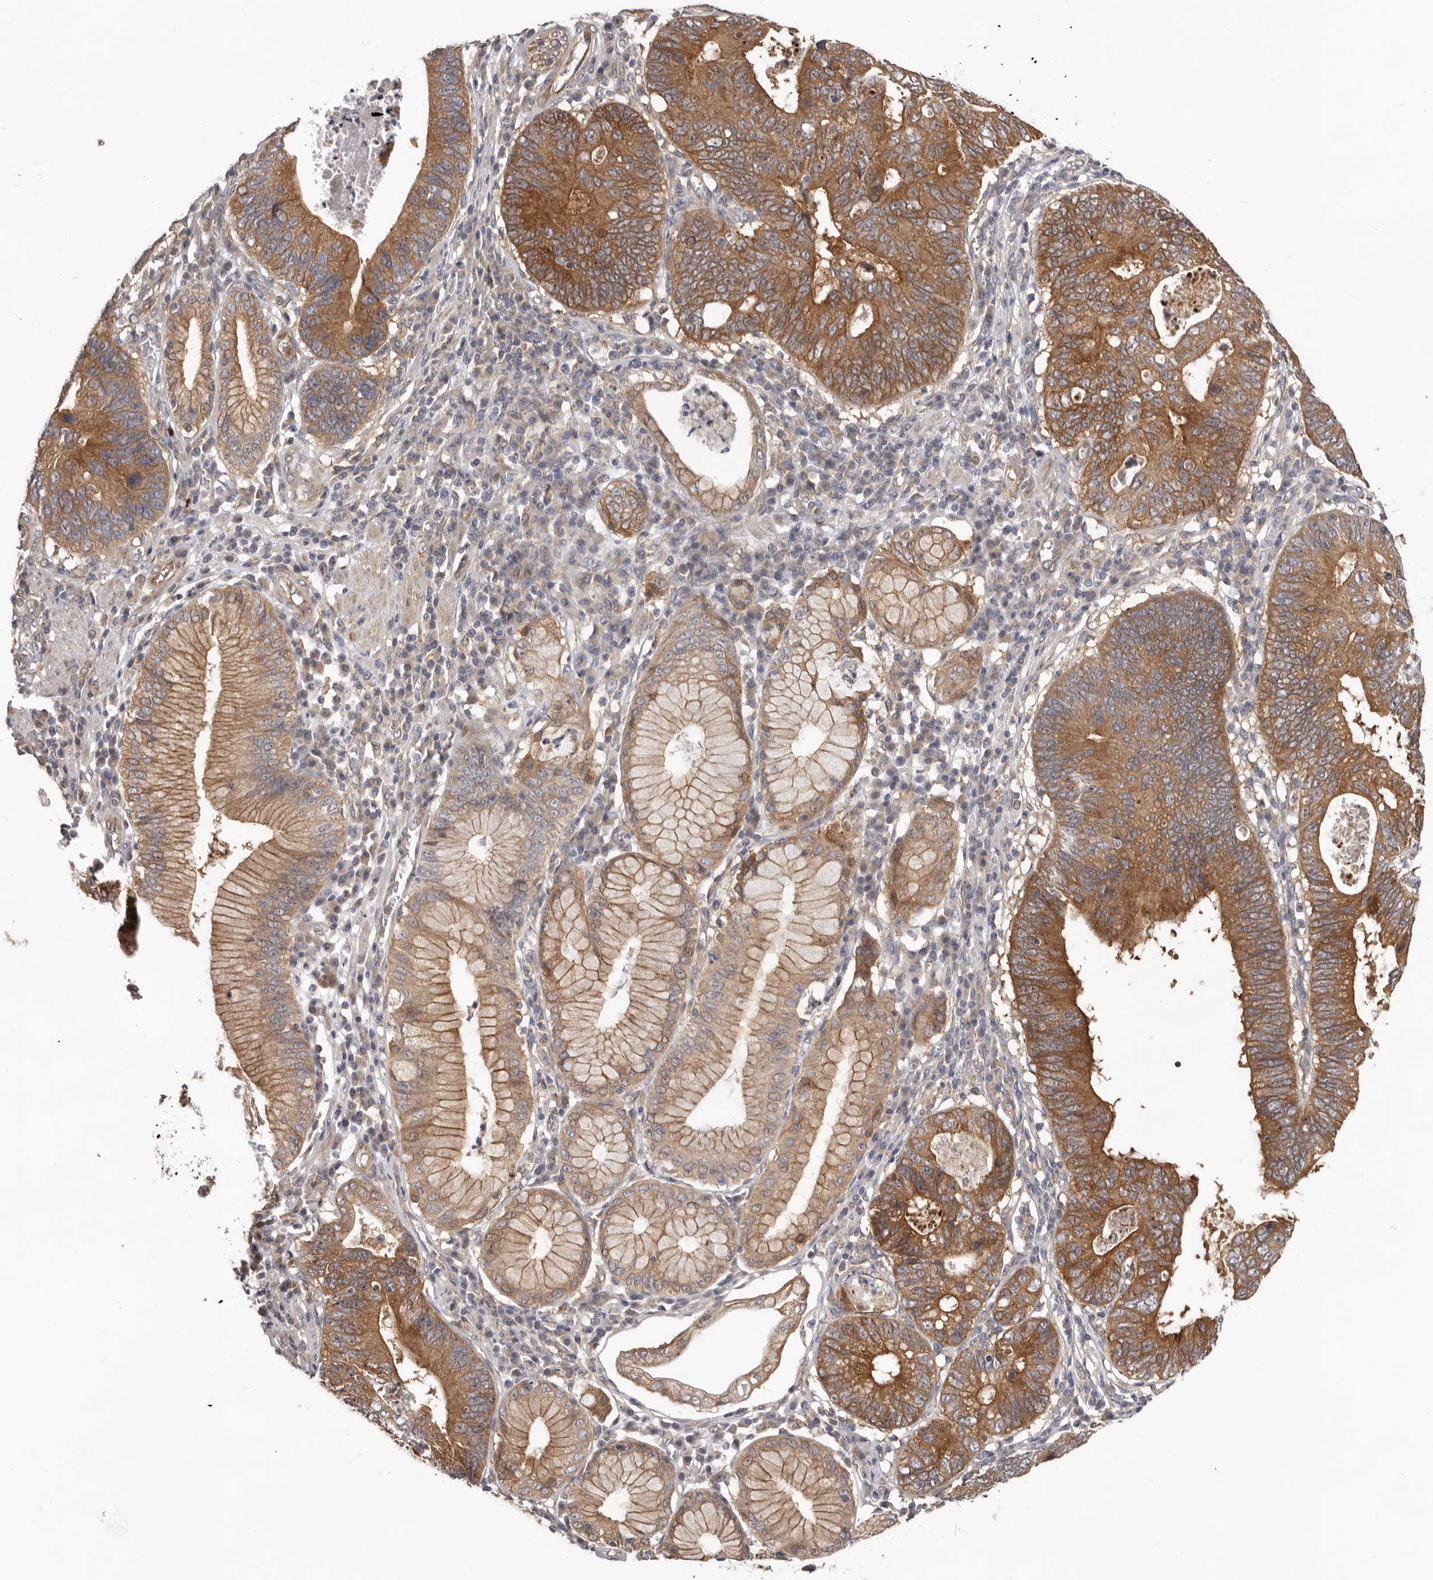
{"staining": {"intensity": "moderate", "quantity": ">75%", "location": "cytoplasmic/membranous"}, "tissue": "stomach cancer", "cell_type": "Tumor cells", "image_type": "cancer", "snomed": [{"axis": "morphology", "description": "Adenocarcinoma, NOS"}, {"axis": "topography", "description": "Stomach"}], "caption": "The micrograph demonstrates immunohistochemical staining of adenocarcinoma (stomach). There is moderate cytoplasmic/membranous expression is present in approximately >75% of tumor cells.", "gene": "HINT3", "patient": {"sex": "male", "age": 59}}